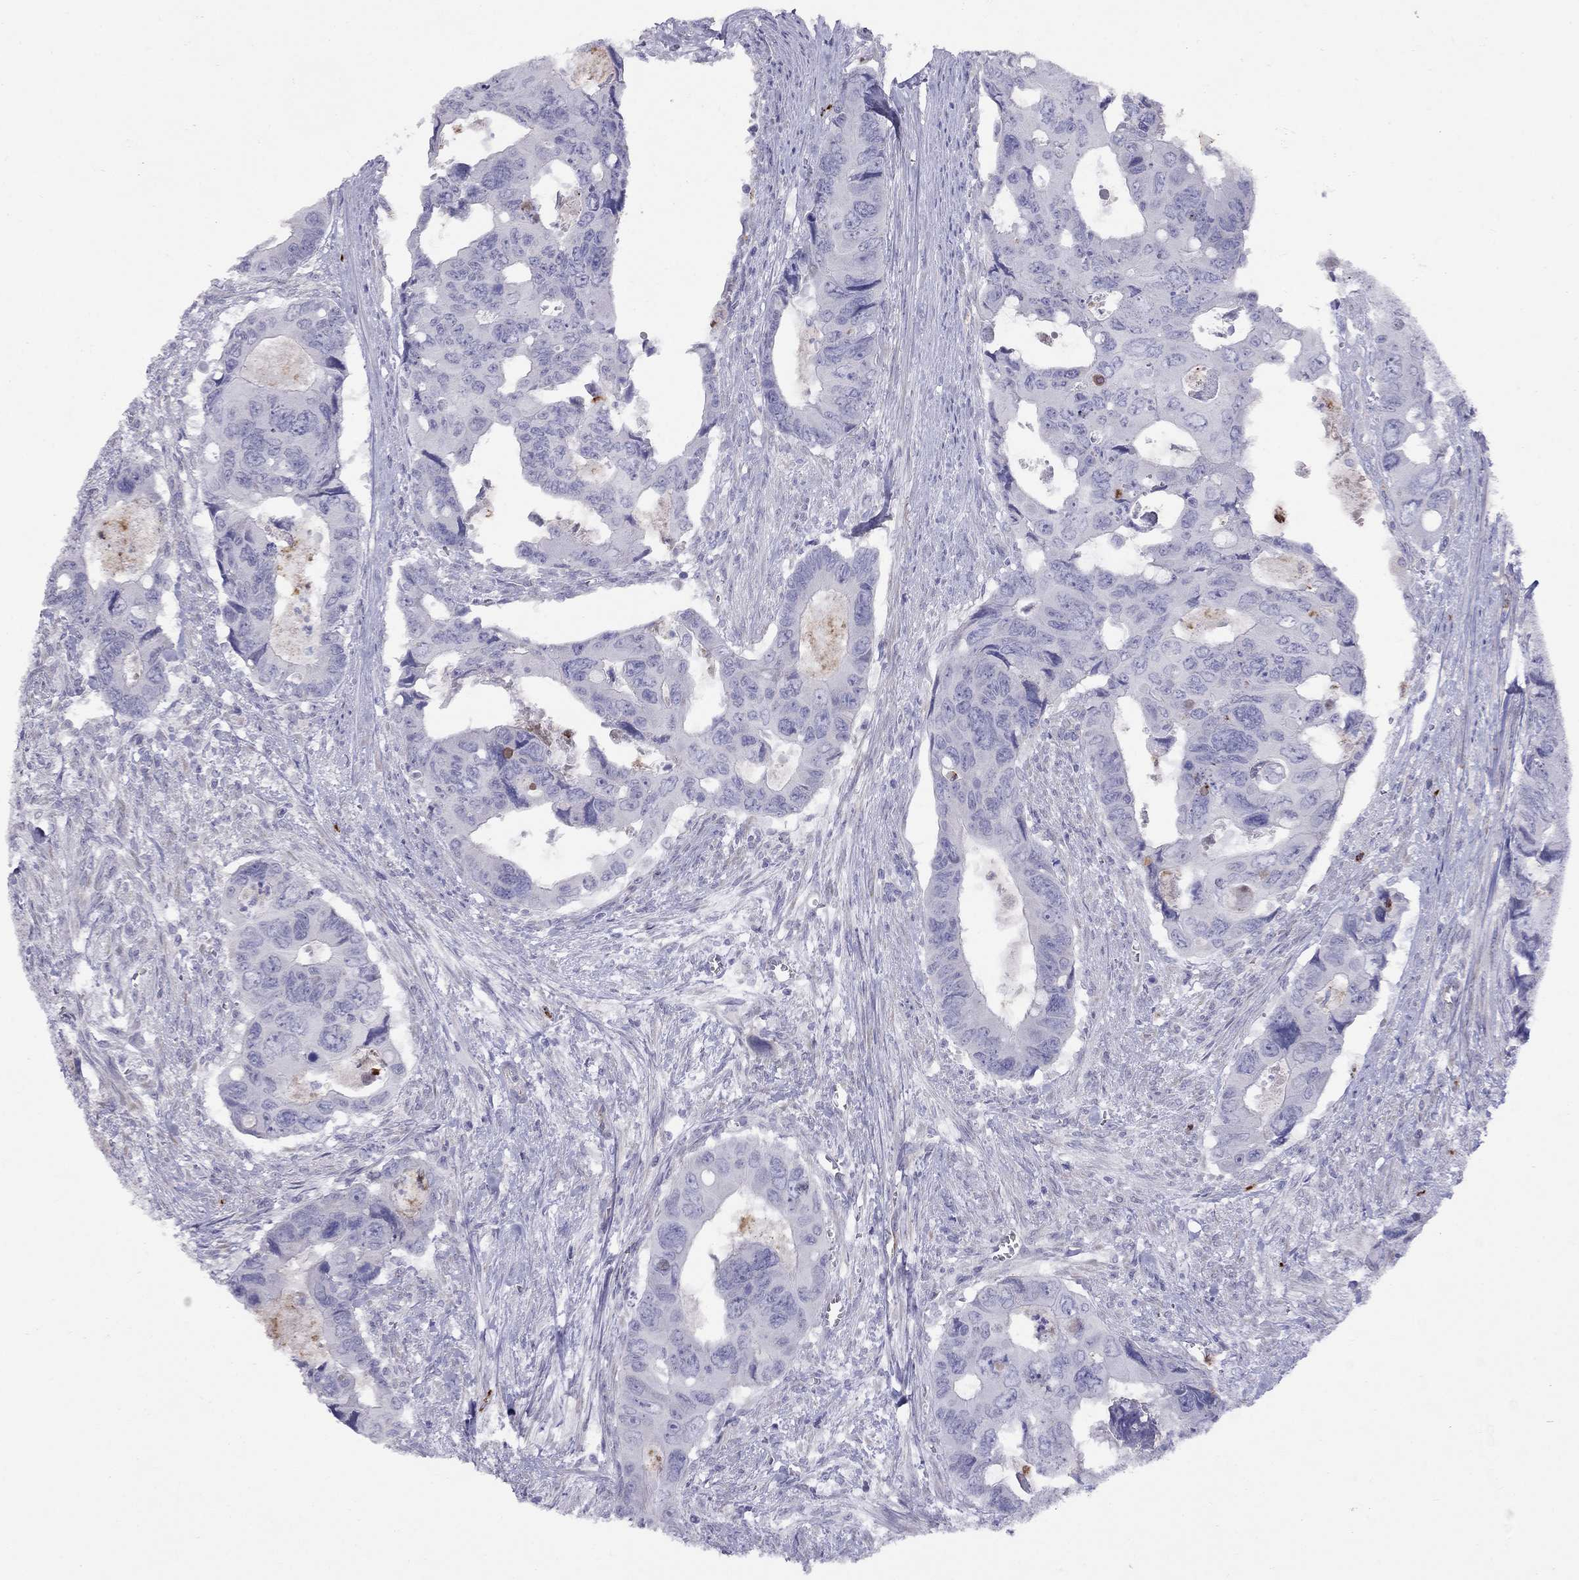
{"staining": {"intensity": "negative", "quantity": "none", "location": "none"}, "tissue": "colorectal cancer", "cell_type": "Tumor cells", "image_type": "cancer", "snomed": [{"axis": "morphology", "description": "Adenocarcinoma, NOS"}, {"axis": "topography", "description": "Rectum"}], "caption": "IHC histopathology image of neoplastic tissue: human colorectal cancer stained with DAB (3,3'-diaminobenzidine) demonstrates no significant protein staining in tumor cells.", "gene": "SPINT4", "patient": {"sex": "male", "age": 62}}